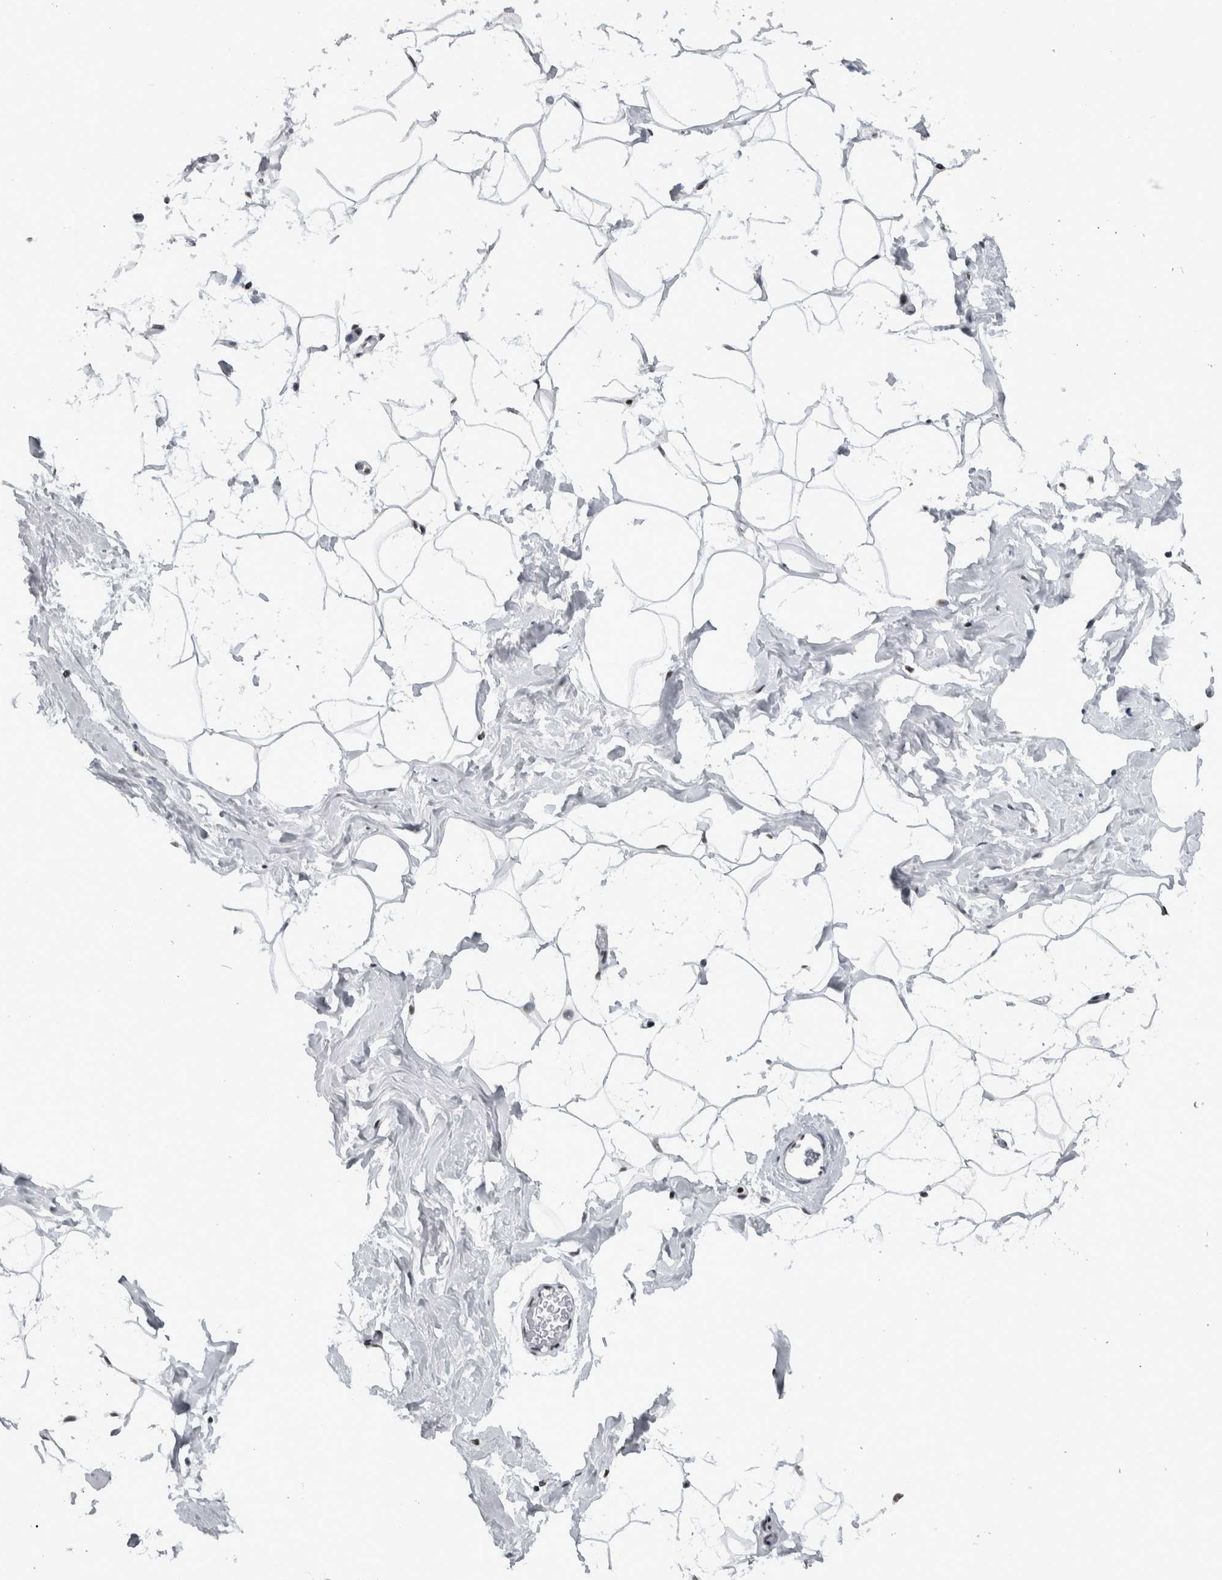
{"staining": {"intensity": "weak", "quantity": "25%-75%", "location": "nuclear"}, "tissue": "adipose tissue", "cell_type": "Adipocytes", "image_type": "normal", "snomed": [{"axis": "morphology", "description": "Normal tissue, NOS"}, {"axis": "morphology", "description": "Fibrosis, NOS"}, {"axis": "topography", "description": "Breast"}, {"axis": "topography", "description": "Adipose tissue"}], "caption": "IHC (DAB) staining of normal adipose tissue shows weak nuclear protein positivity in approximately 25%-75% of adipocytes. (DAB (3,3'-diaminobenzidine) IHC, brown staining for protein, blue staining for nuclei).", "gene": "TOP2B", "patient": {"sex": "female", "age": 39}}